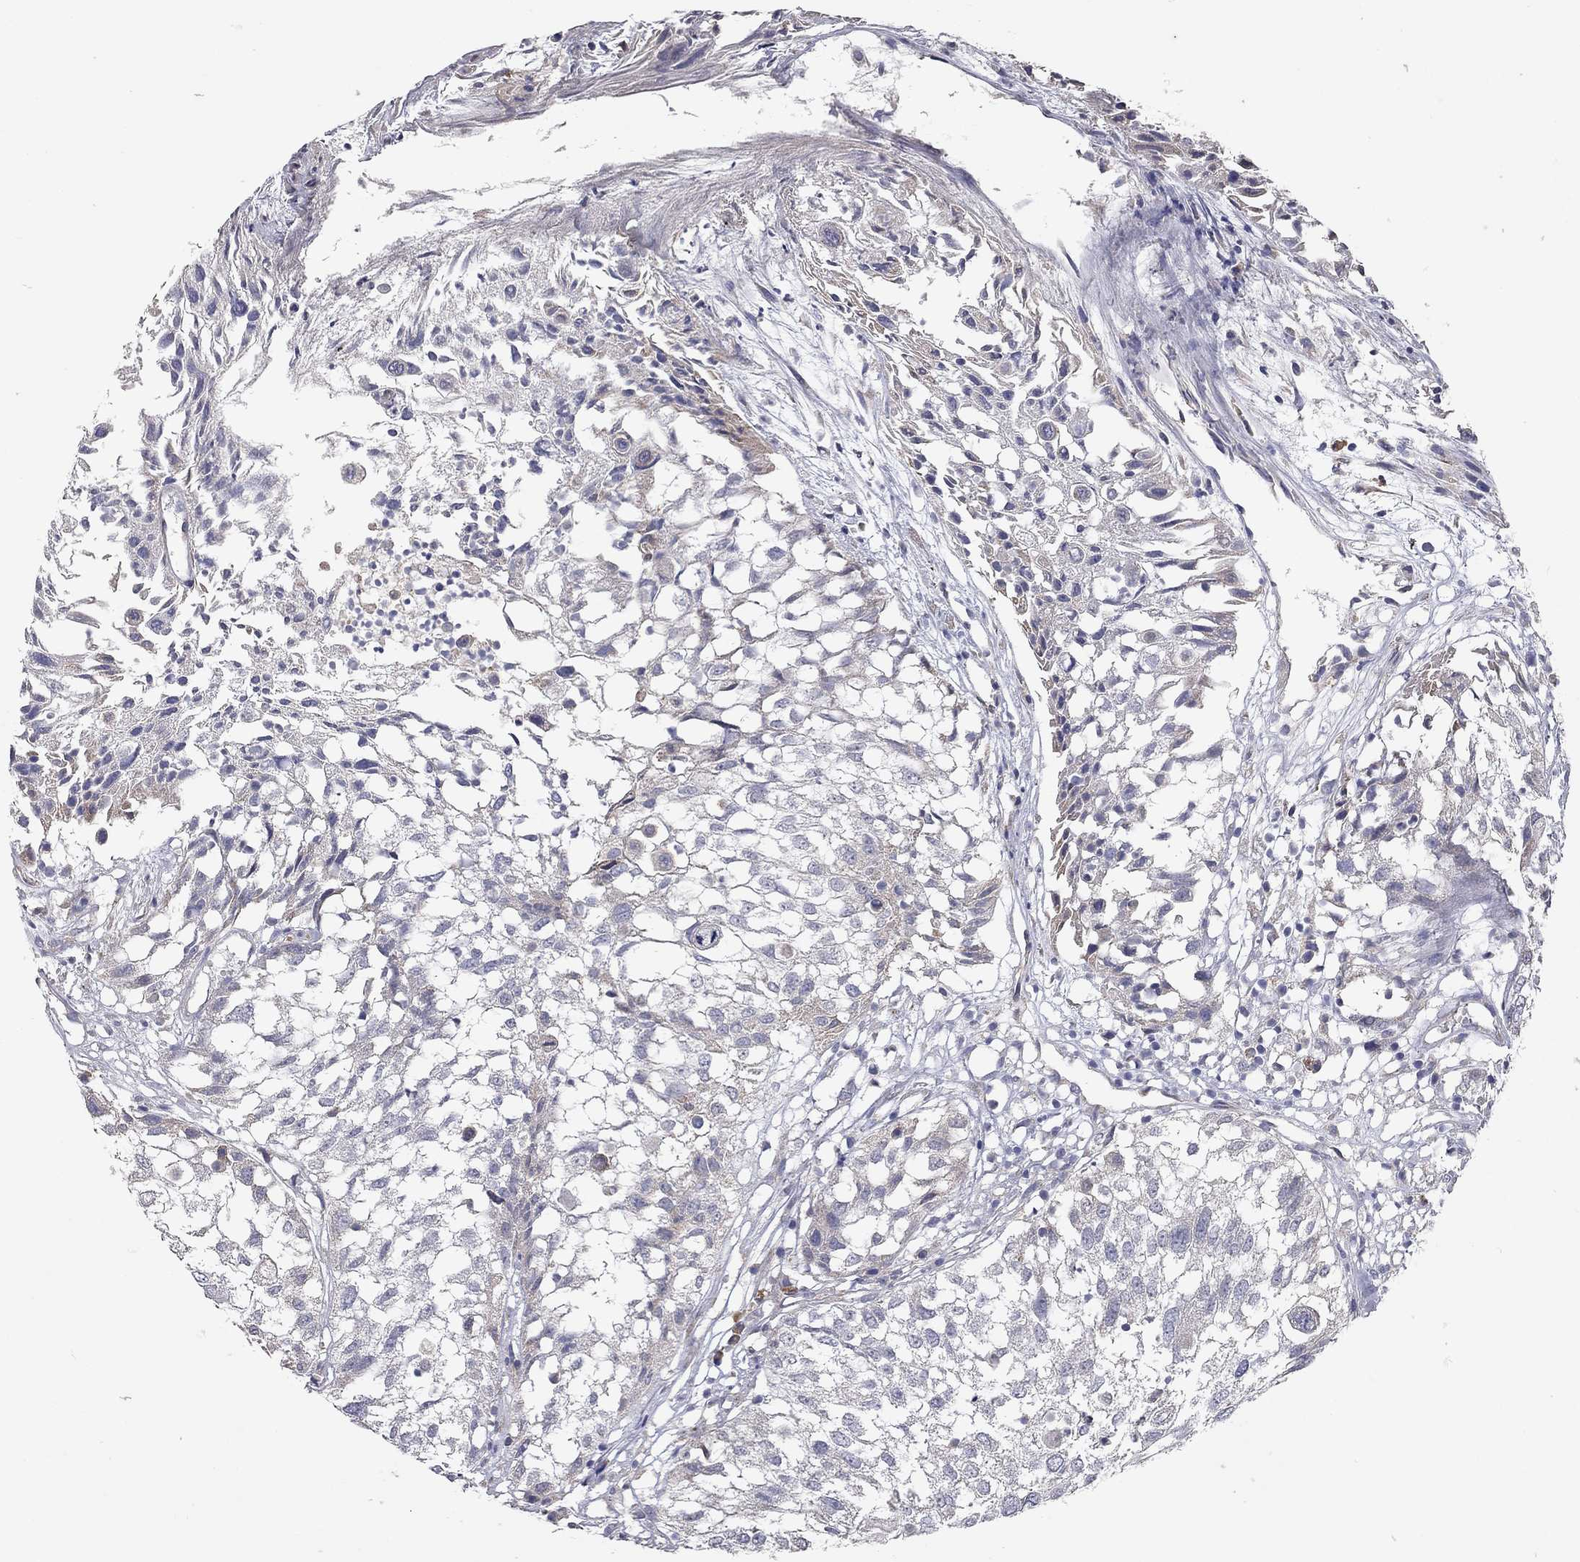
{"staining": {"intensity": "negative", "quantity": "none", "location": "none"}, "tissue": "urothelial cancer", "cell_type": "Tumor cells", "image_type": "cancer", "snomed": [{"axis": "morphology", "description": "Urothelial carcinoma, High grade"}, {"axis": "topography", "description": "Urinary bladder"}], "caption": "Protein analysis of urothelial cancer shows no significant staining in tumor cells. (DAB immunohistochemistry with hematoxylin counter stain).", "gene": "XAGE2", "patient": {"sex": "female", "age": 79}}